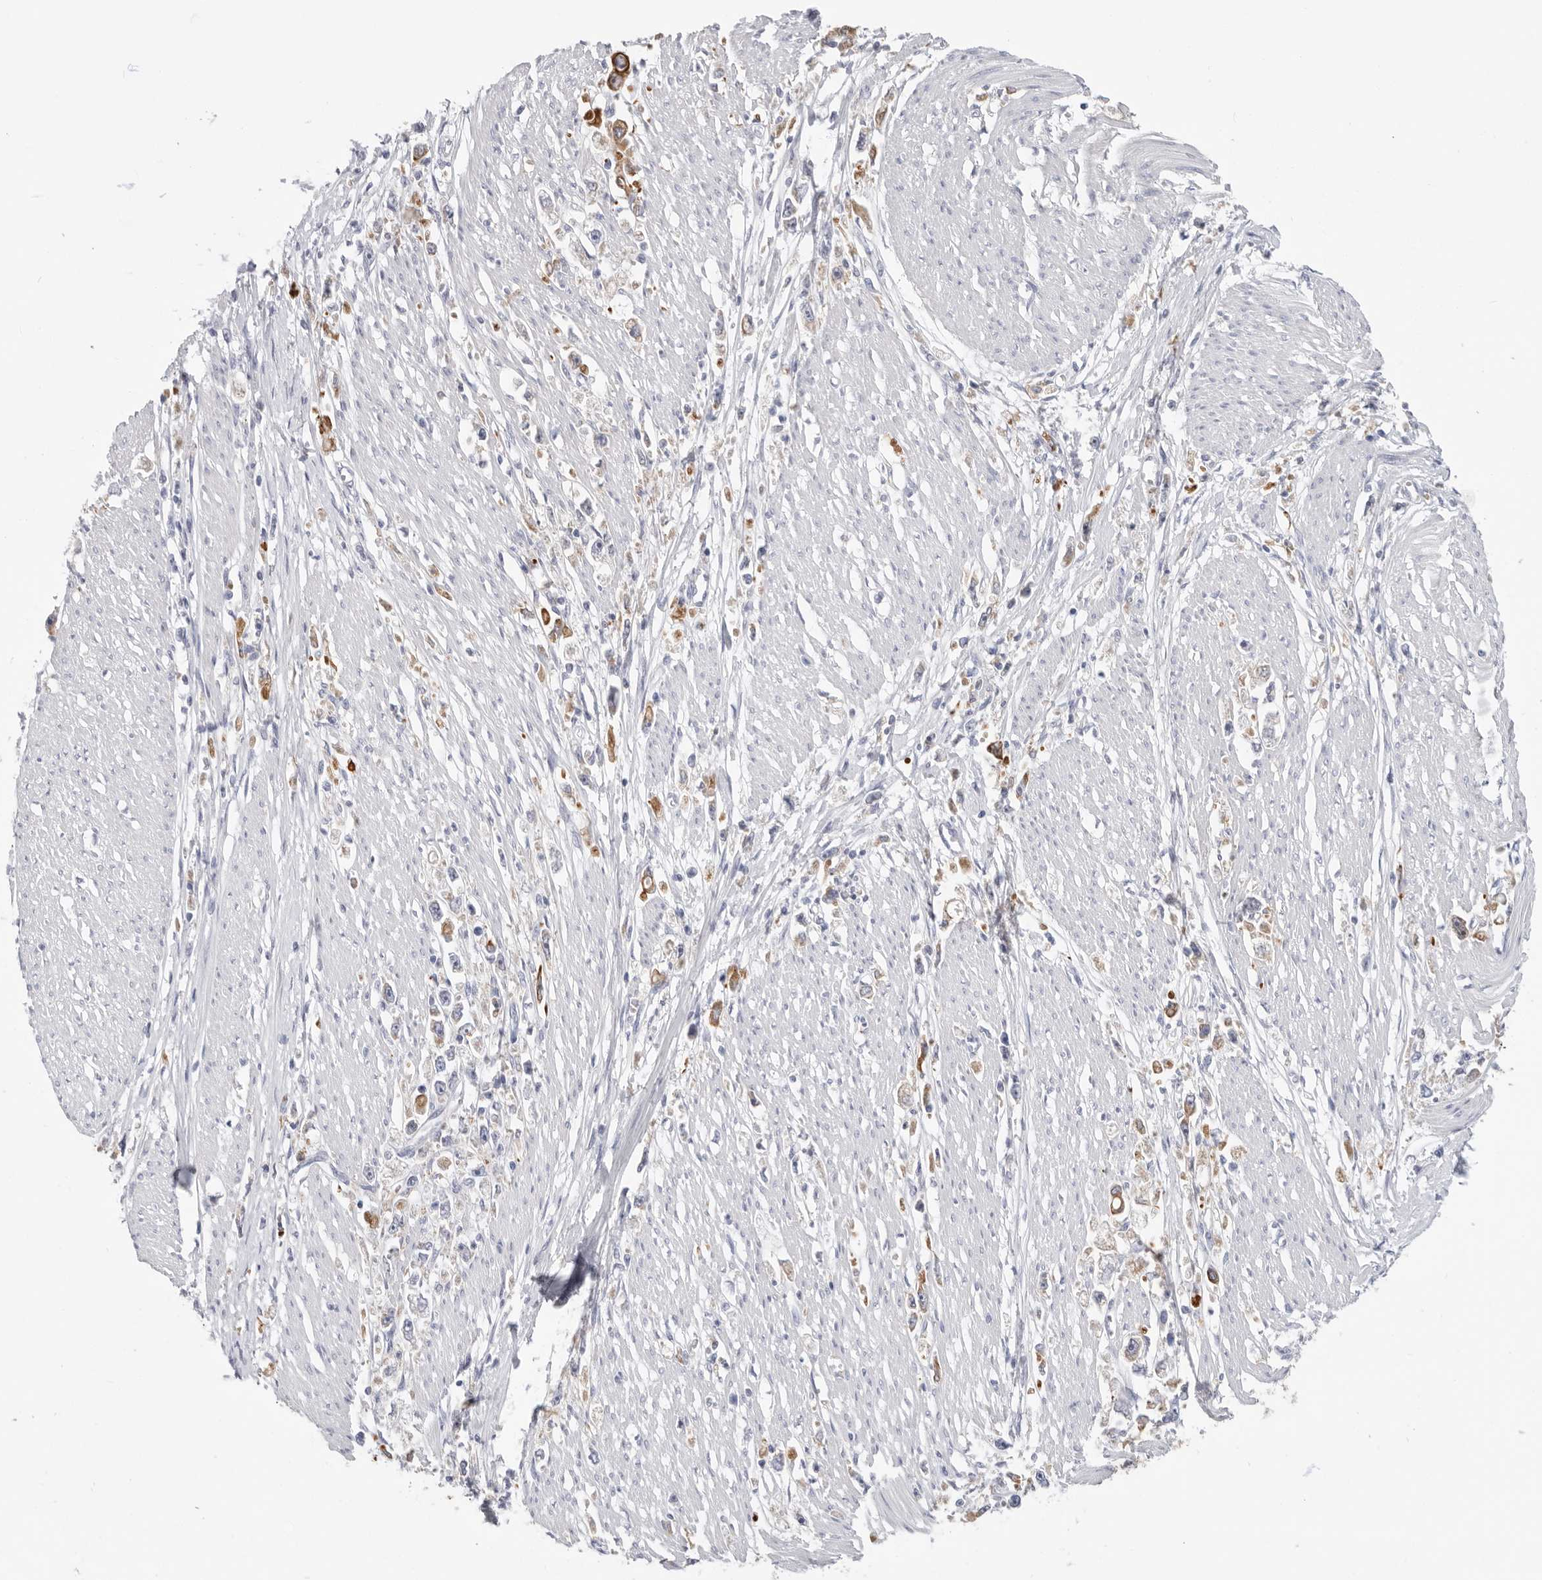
{"staining": {"intensity": "moderate", "quantity": "25%-75%", "location": "cytoplasmic/membranous"}, "tissue": "stomach cancer", "cell_type": "Tumor cells", "image_type": "cancer", "snomed": [{"axis": "morphology", "description": "Adenocarcinoma, NOS"}, {"axis": "topography", "description": "Stomach"}], "caption": "Tumor cells display medium levels of moderate cytoplasmic/membranous positivity in approximately 25%-75% of cells in stomach adenocarcinoma.", "gene": "MTFR1L", "patient": {"sex": "female", "age": 59}}